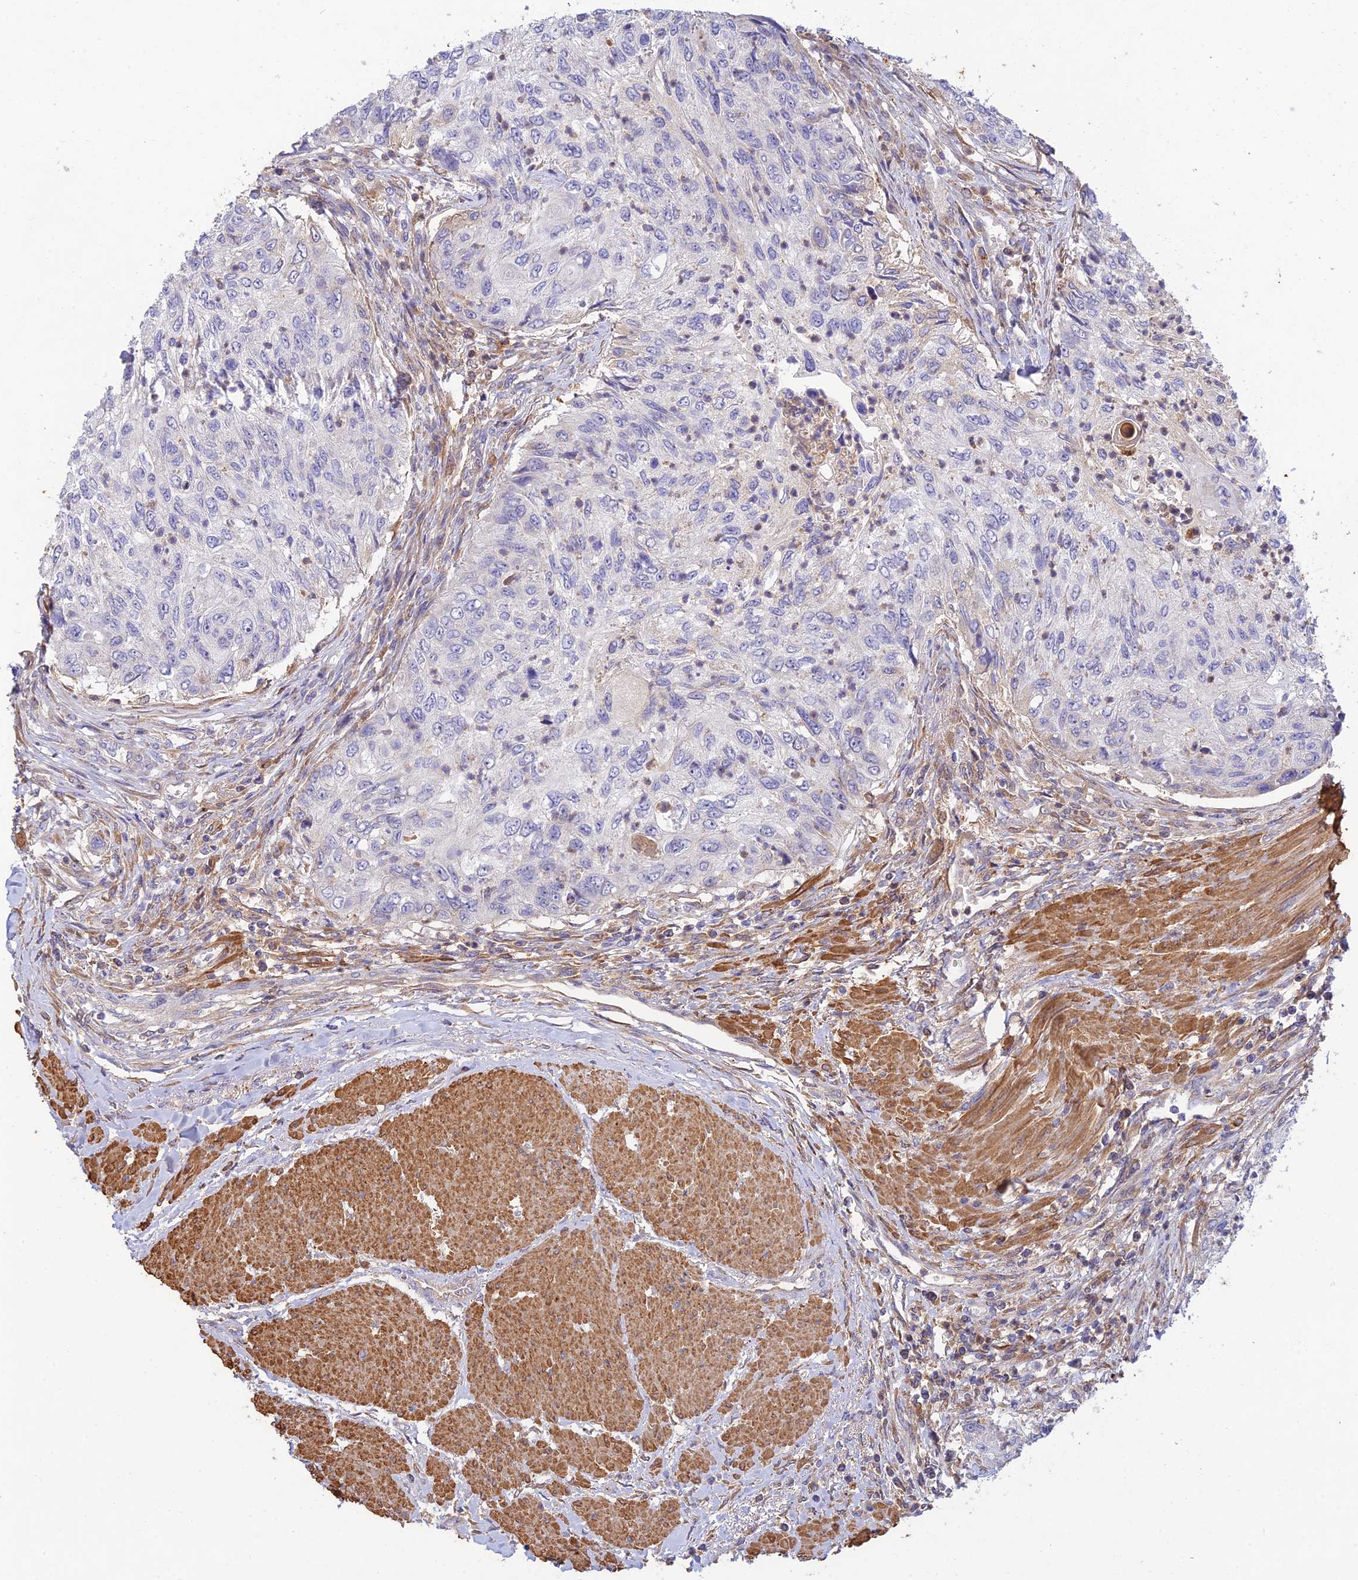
{"staining": {"intensity": "negative", "quantity": "none", "location": "none"}, "tissue": "urothelial cancer", "cell_type": "Tumor cells", "image_type": "cancer", "snomed": [{"axis": "morphology", "description": "Urothelial carcinoma, High grade"}, {"axis": "topography", "description": "Urinary bladder"}], "caption": "Protein analysis of urothelial cancer exhibits no significant positivity in tumor cells.", "gene": "ACSM5", "patient": {"sex": "female", "age": 60}}